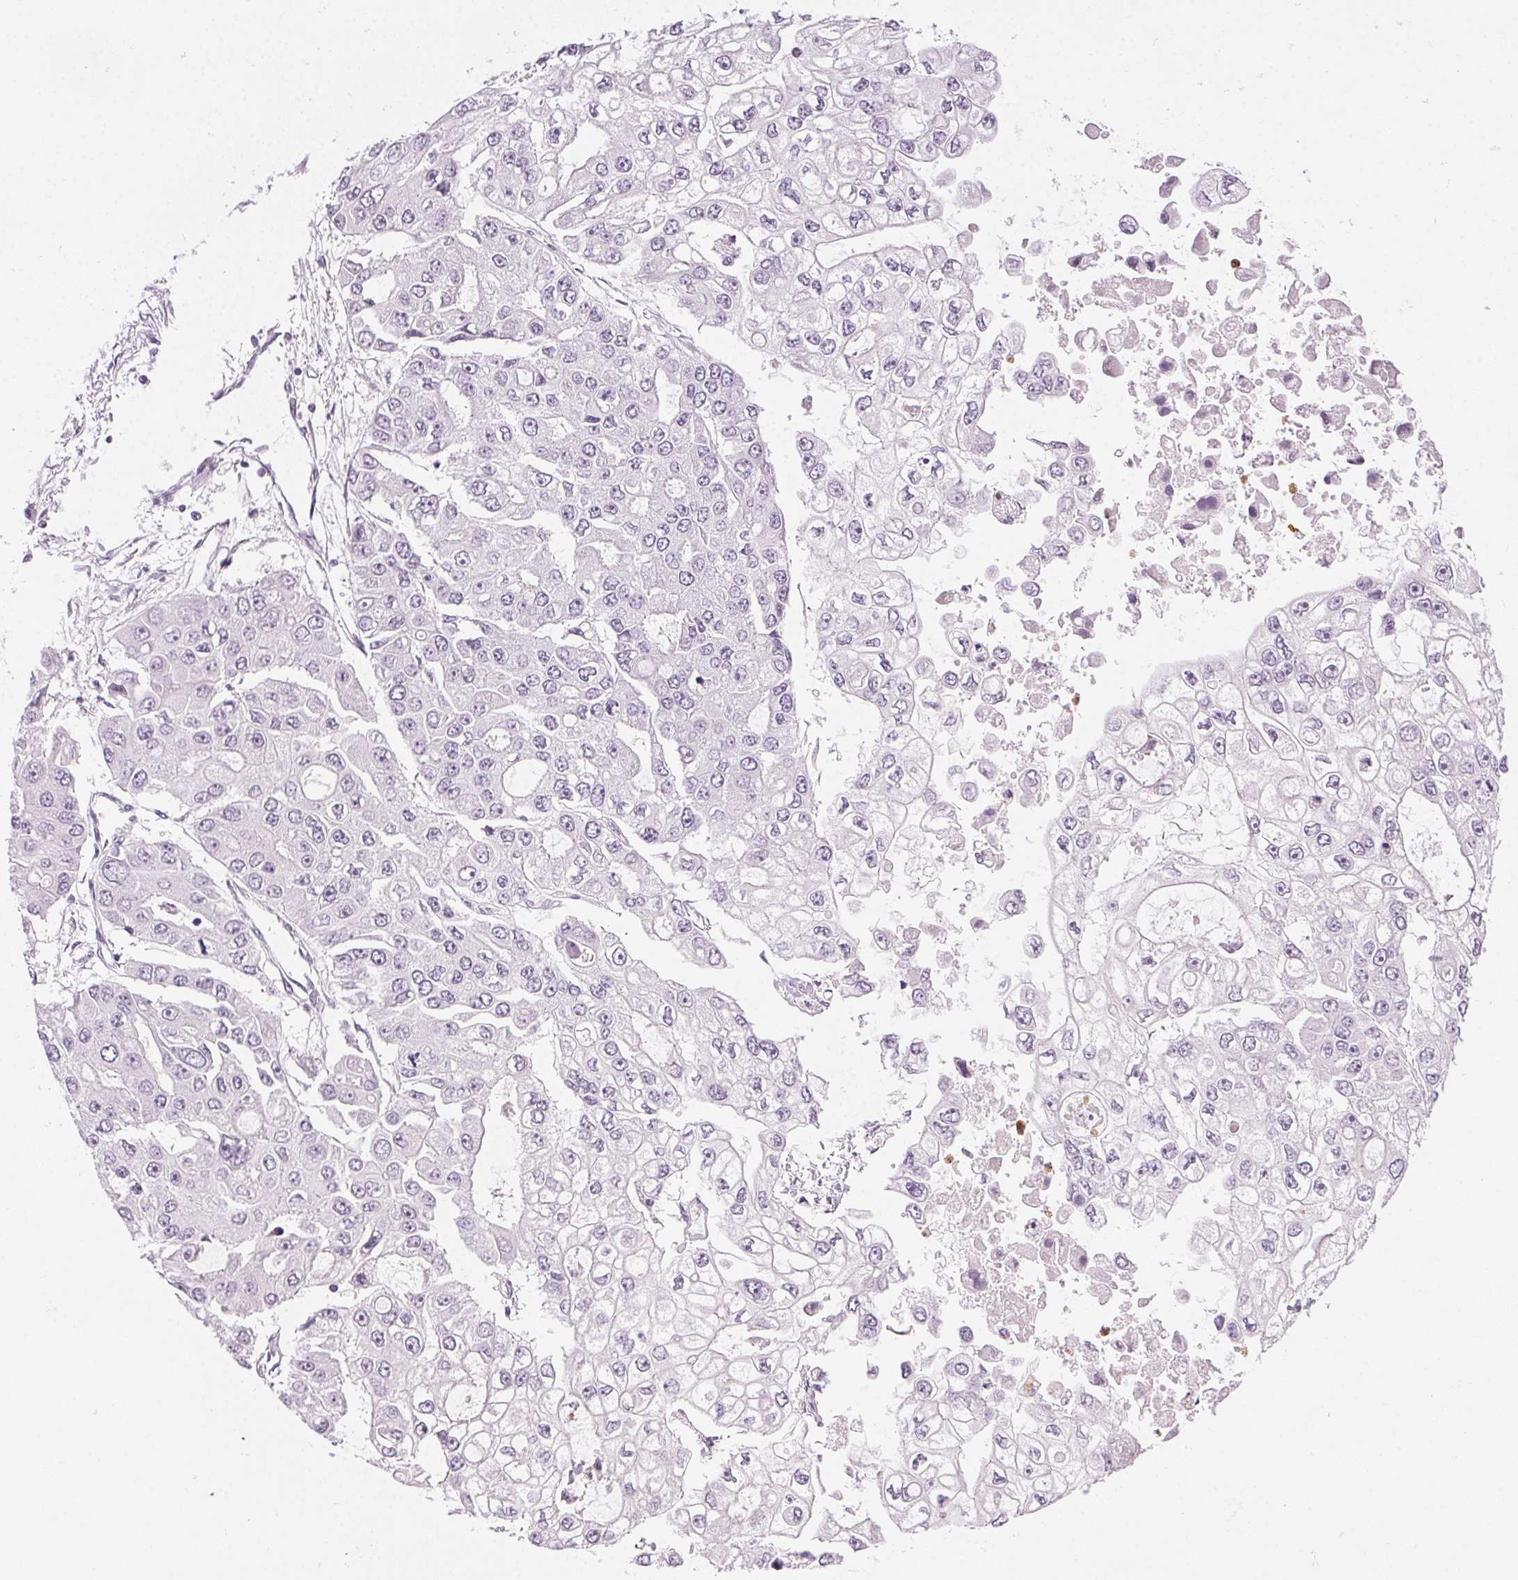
{"staining": {"intensity": "negative", "quantity": "none", "location": "none"}, "tissue": "ovarian cancer", "cell_type": "Tumor cells", "image_type": "cancer", "snomed": [{"axis": "morphology", "description": "Cystadenocarcinoma, serous, NOS"}, {"axis": "topography", "description": "Ovary"}], "caption": "Protein analysis of ovarian cancer demonstrates no significant positivity in tumor cells.", "gene": "MPO", "patient": {"sex": "female", "age": 56}}